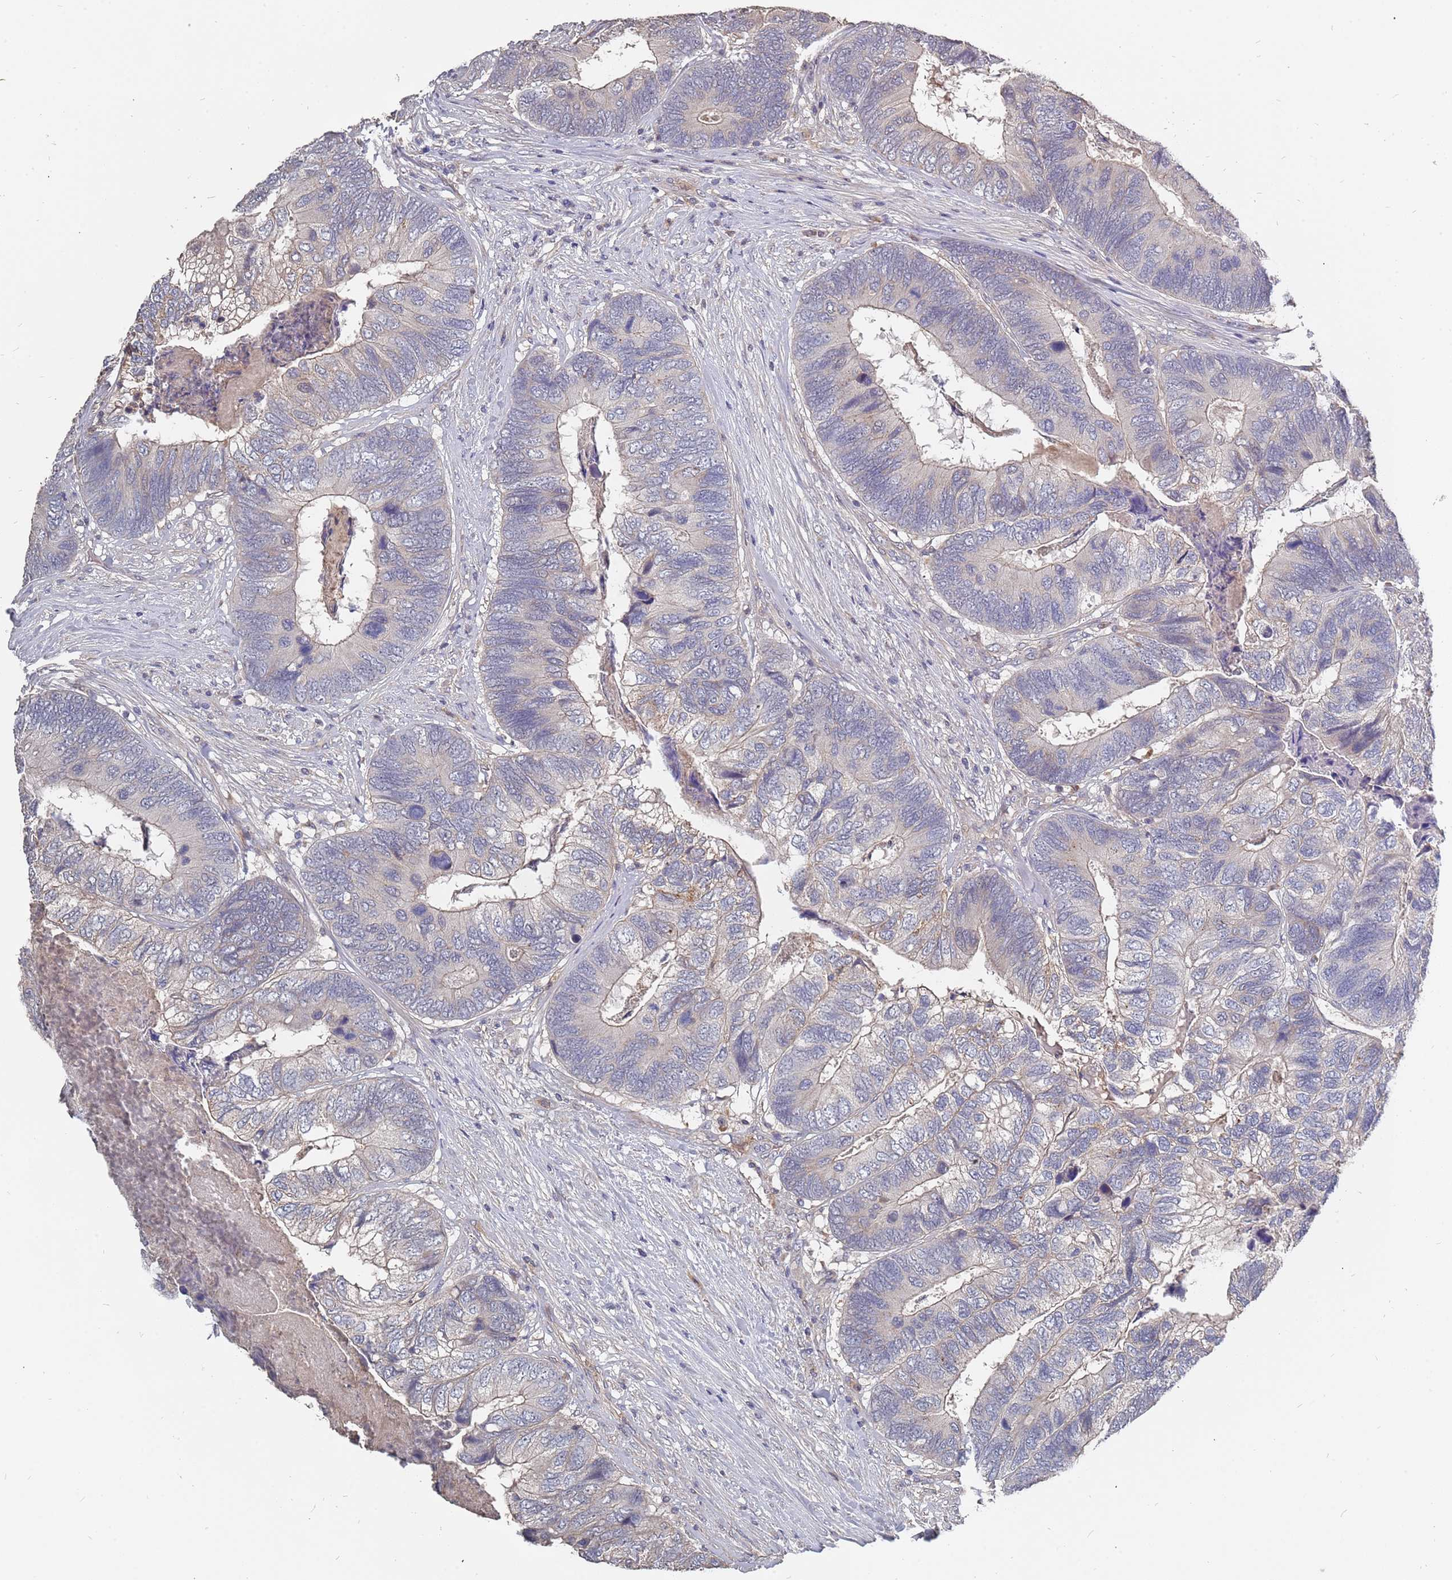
{"staining": {"intensity": "negative", "quantity": "none", "location": "none"}, "tissue": "colorectal cancer", "cell_type": "Tumor cells", "image_type": "cancer", "snomed": [{"axis": "morphology", "description": "Adenocarcinoma, NOS"}, {"axis": "topography", "description": "Colon"}], "caption": "Photomicrograph shows no protein expression in tumor cells of colorectal adenocarcinoma tissue.", "gene": "TCEANC2", "patient": {"sex": "female", "age": 67}}